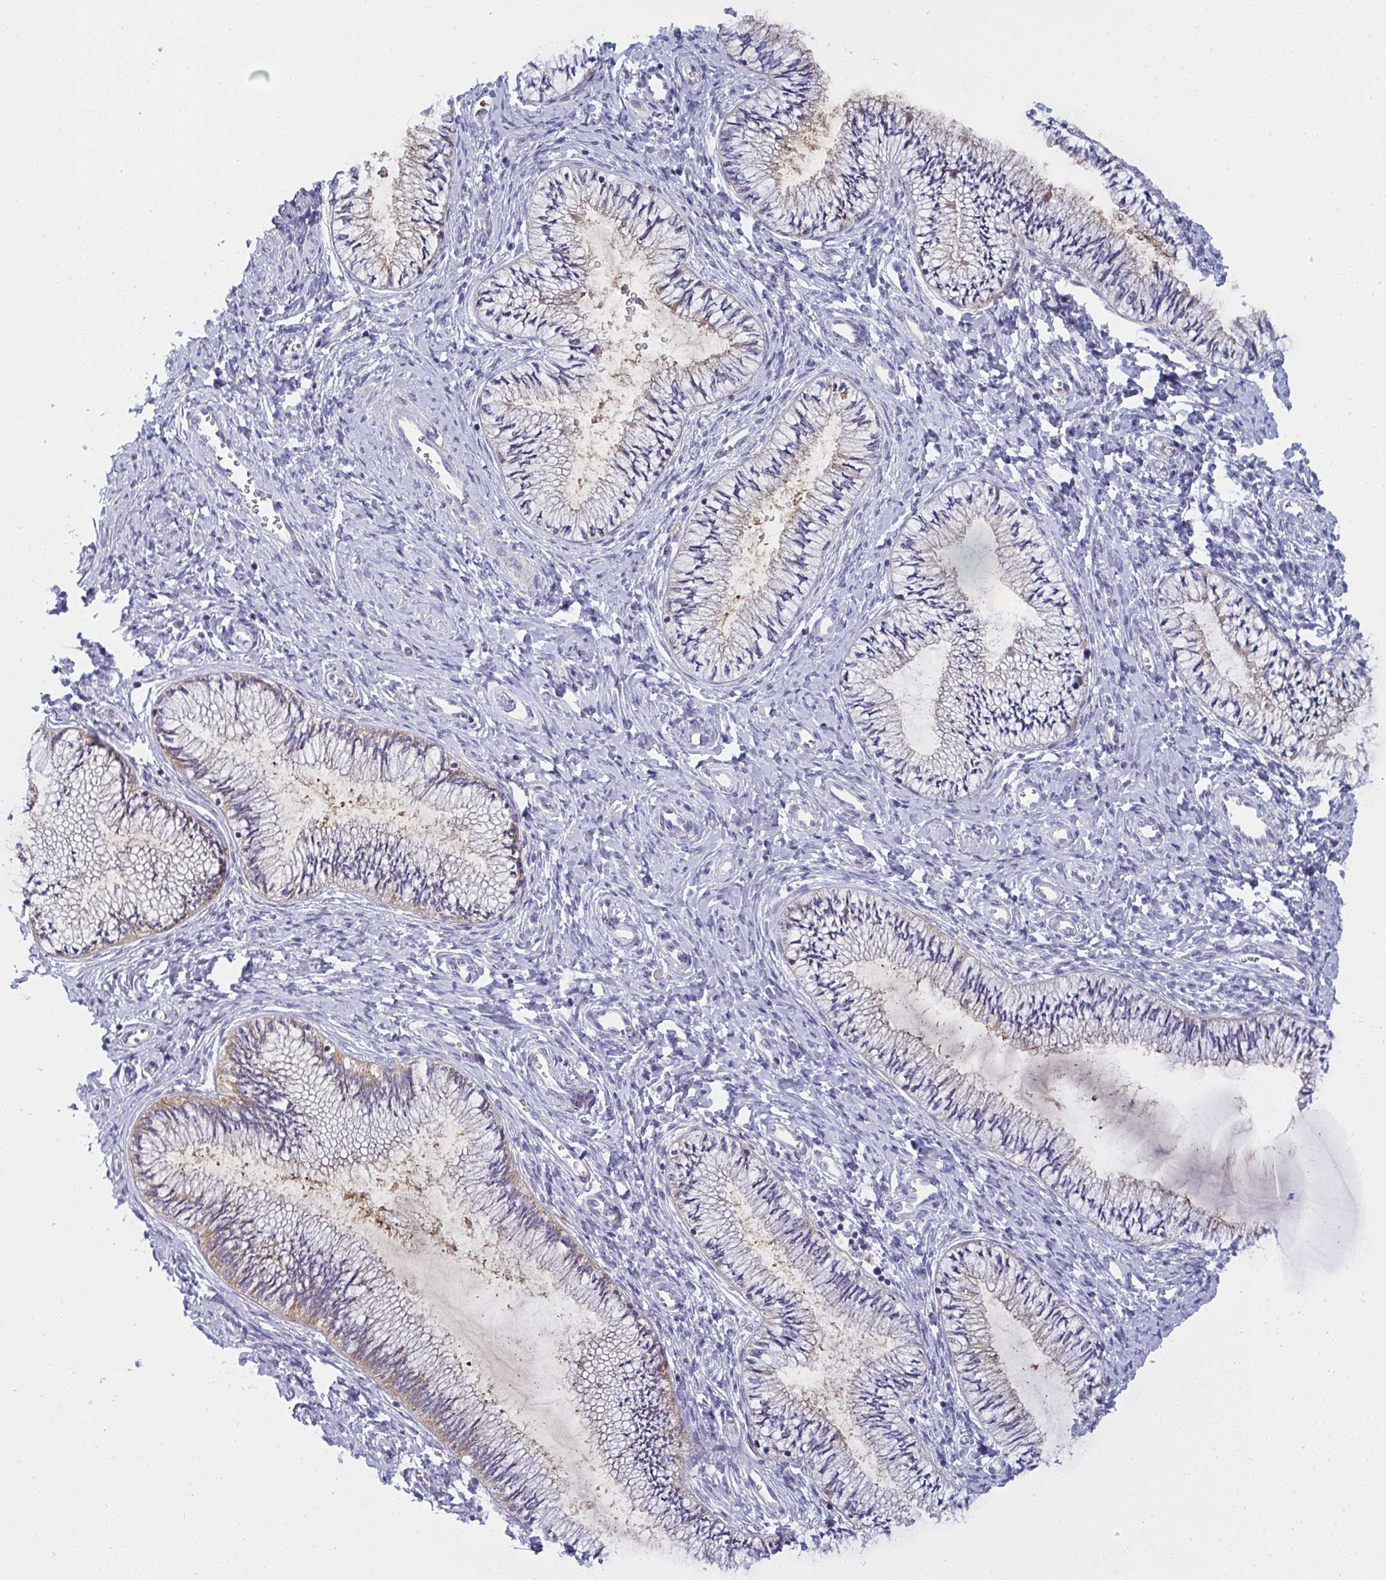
{"staining": {"intensity": "moderate", "quantity": "25%-75%", "location": "cytoplasmic/membranous"}, "tissue": "cervix", "cell_type": "Glandular cells", "image_type": "normal", "snomed": [{"axis": "morphology", "description": "Normal tissue, NOS"}, {"axis": "topography", "description": "Cervix"}], "caption": "An immunohistochemistry micrograph of unremarkable tissue is shown. Protein staining in brown highlights moderate cytoplasmic/membranous positivity in cervix within glandular cells.", "gene": "SLC30A6", "patient": {"sex": "female", "age": 24}}